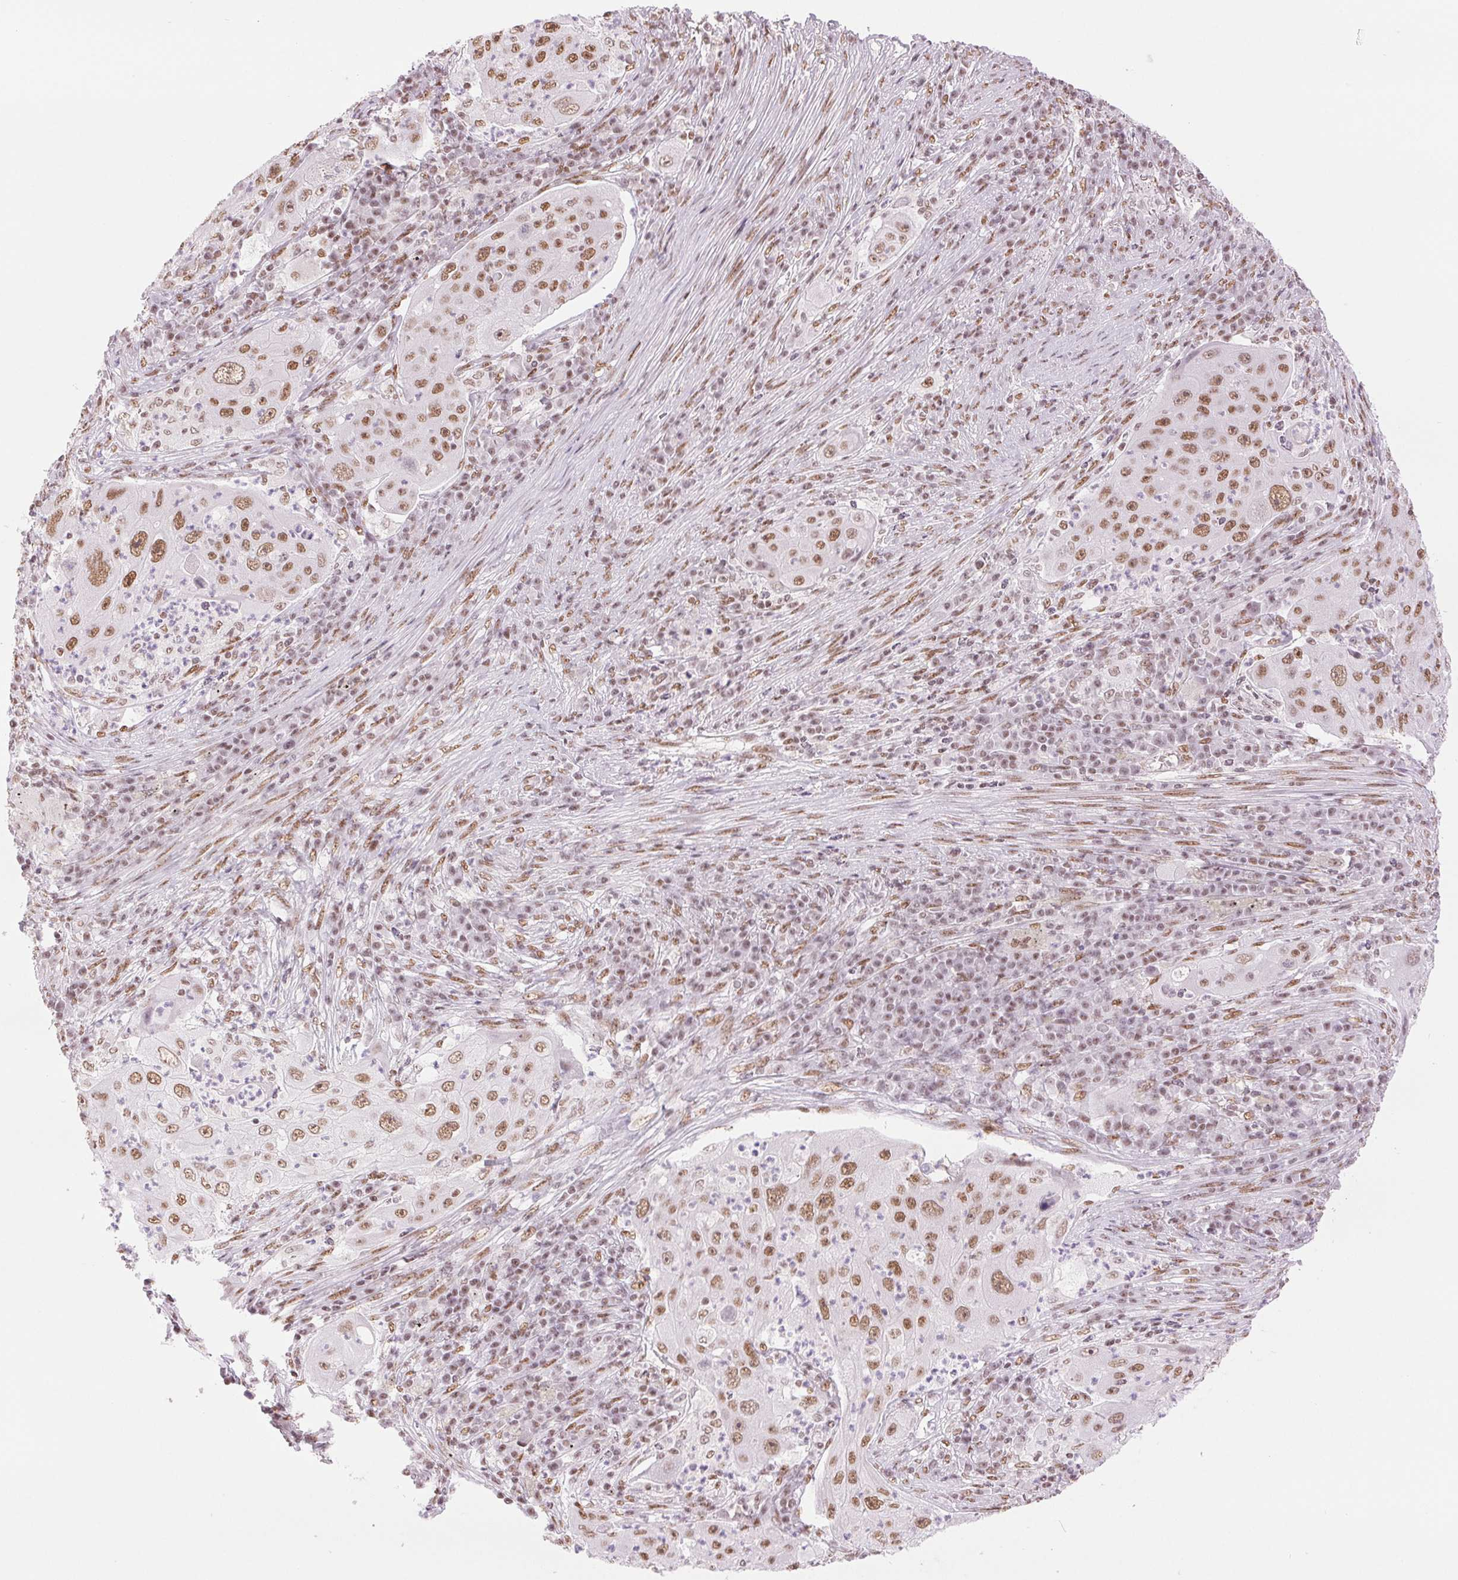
{"staining": {"intensity": "moderate", "quantity": ">75%", "location": "nuclear"}, "tissue": "lung cancer", "cell_type": "Tumor cells", "image_type": "cancer", "snomed": [{"axis": "morphology", "description": "Squamous cell carcinoma, NOS"}, {"axis": "topography", "description": "Lung"}], "caption": "Immunohistochemical staining of lung cancer (squamous cell carcinoma) displays medium levels of moderate nuclear protein positivity in about >75% of tumor cells.", "gene": "ZFR2", "patient": {"sex": "female", "age": 59}}